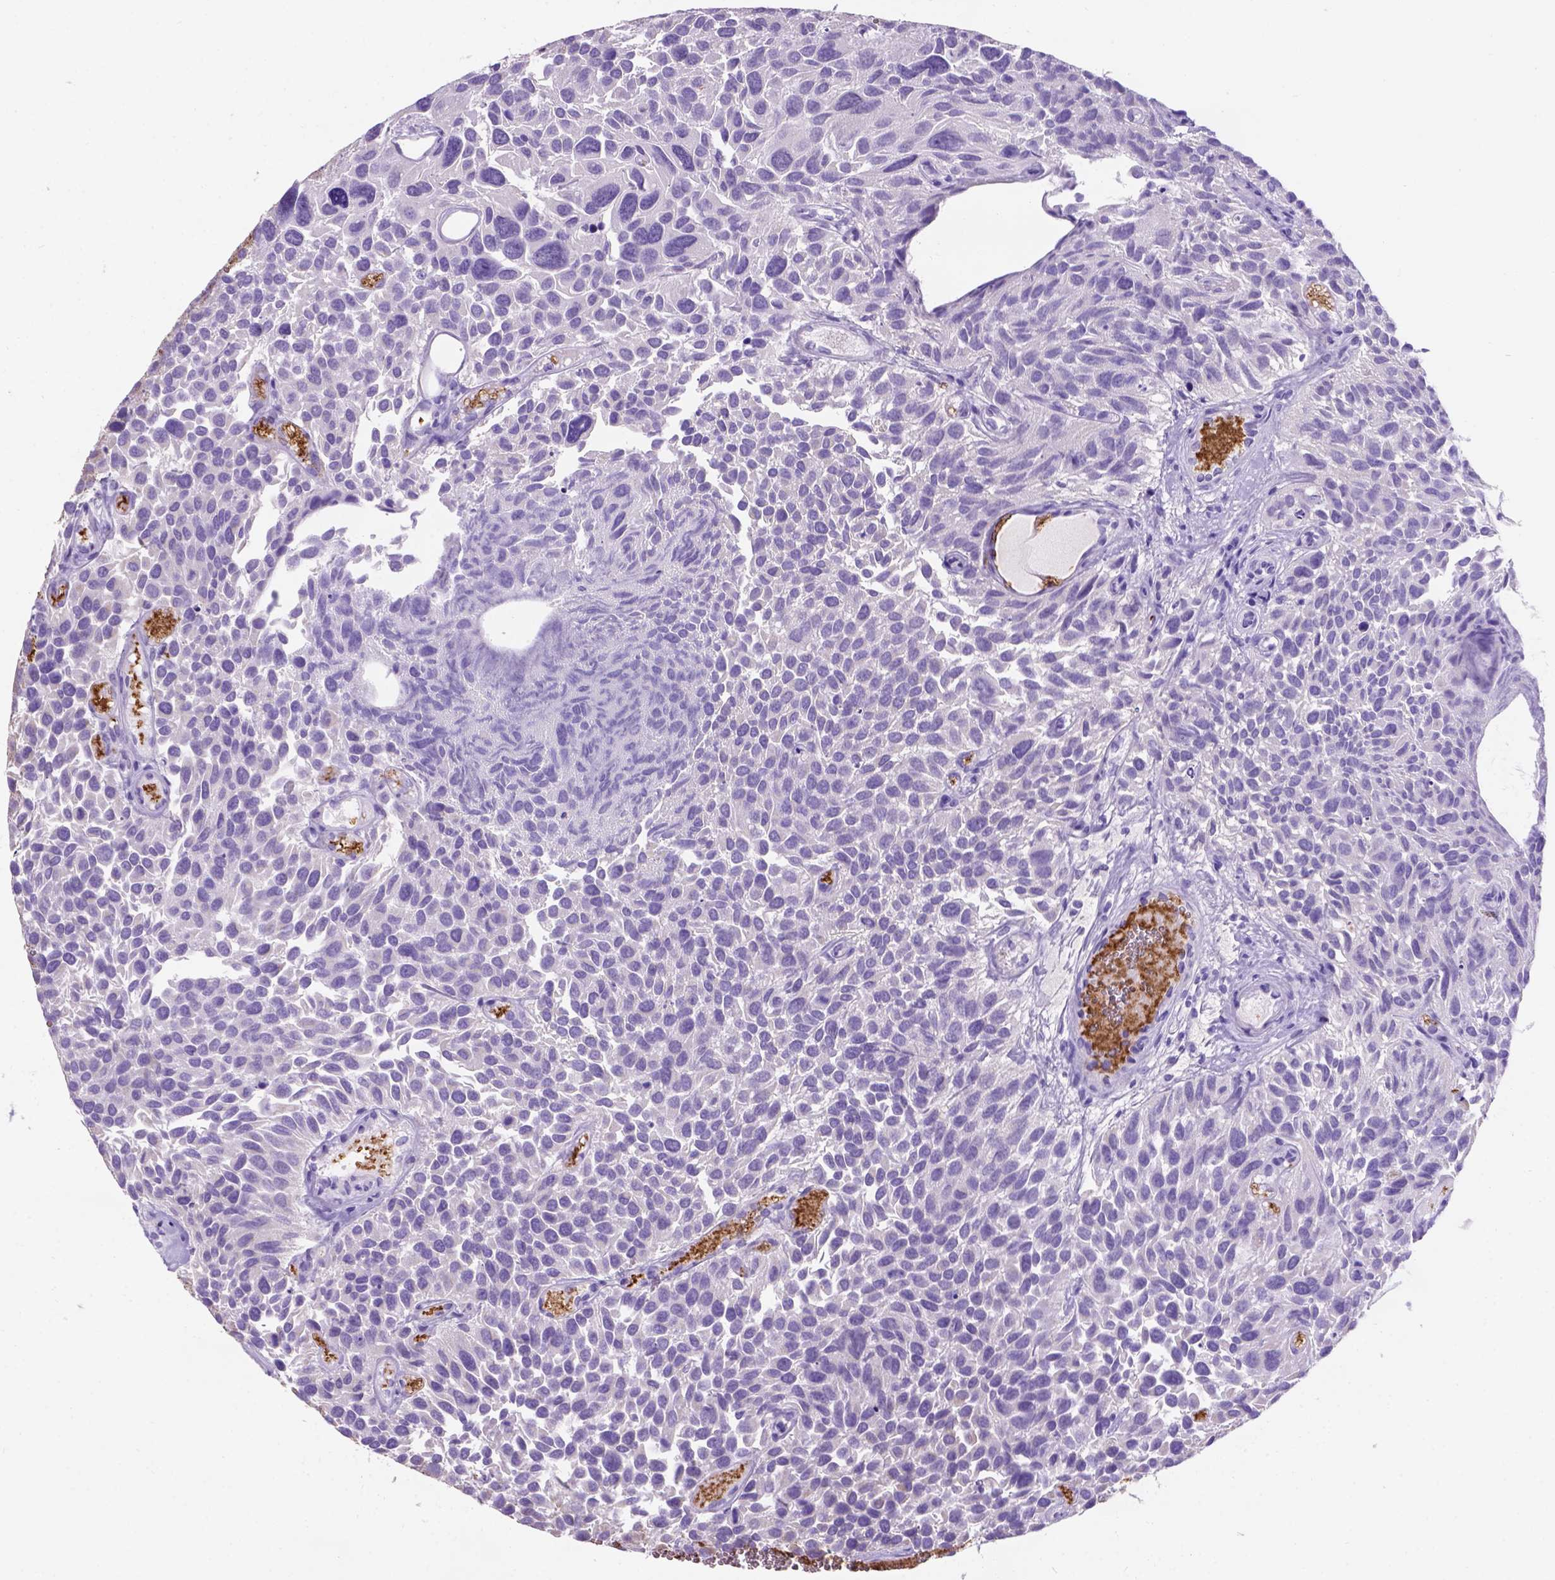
{"staining": {"intensity": "negative", "quantity": "none", "location": "none"}, "tissue": "urothelial cancer", "cell_type": "Tumor cells", "image_type": "cancer", "snomed": [{"axis": "morphology", "description": "Urothelial carcinoma, Low grade"}, {"axis": "topography", "description": "Urinary bladder"}], "caption": "This photomicrograph is of urothelial cancer stained with immunohistochemistry (IHC) to label a protein in brown with the nuclei are counter-stained blue. There is no positivity in tumor cells.", "gene": "L2HGDH", "patient": {"sex": "female", "age": 69}}